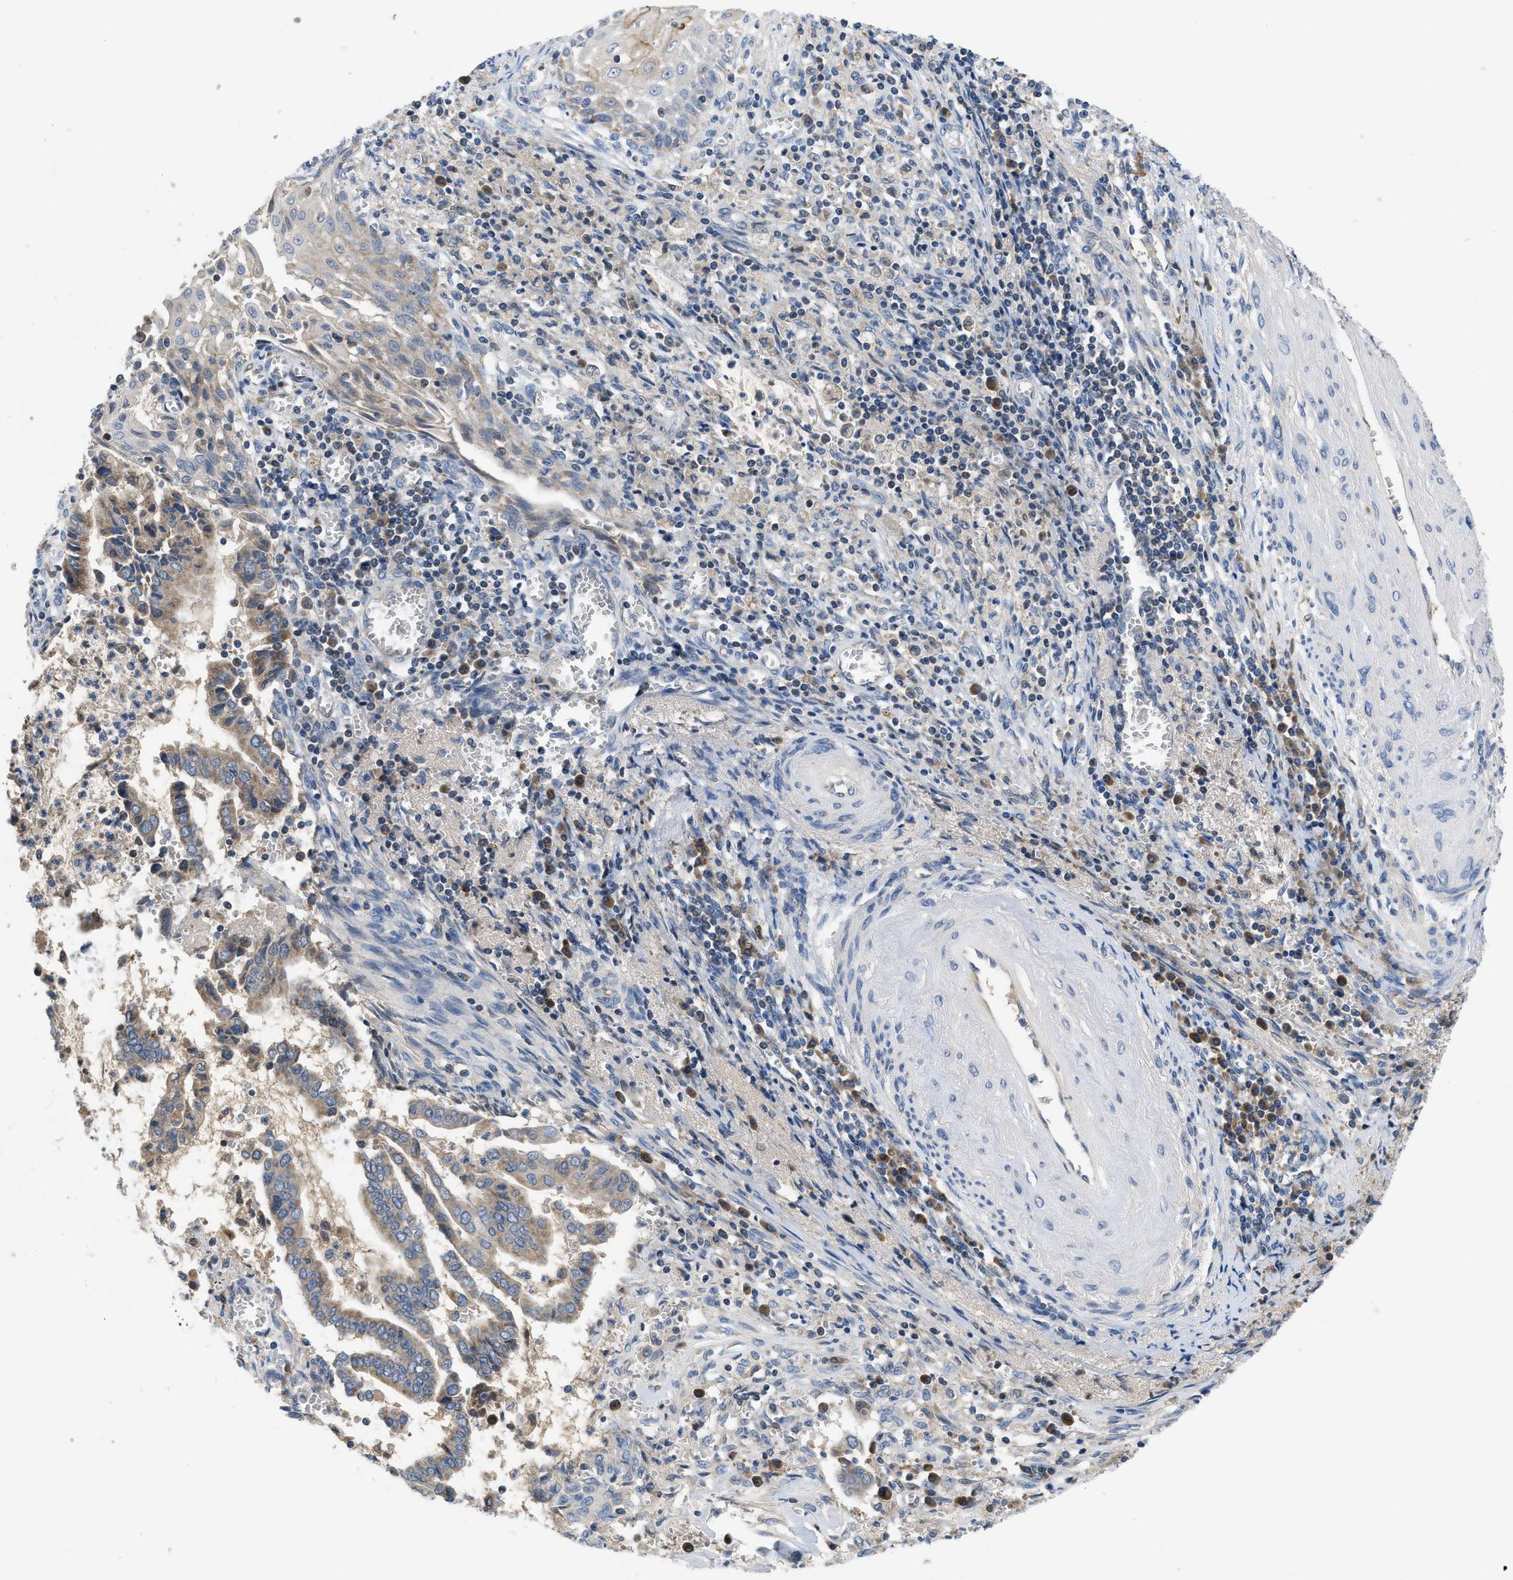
{"staining": {"intensity": "moderate", "quantity": "25%-75%", "location": "cytoplasmic/membranous"}, "tissue": "cervical cancer", "cell_type": "Tumor cells", "image_type": "cancer", "snomed": [{"axis": "morphology", "description": "Adenocarcinoma, NOS"}, {"axis": "topography", "description": "Cervix"}], "caption": "Protein expression analysis of adenocarcinoma (cervical) shows moderate cytoplasmic/membranous staining in about 25%-75% of tumor cells.", "gene": "PNKD", "patient": {"sex": "female", "age": 44}}